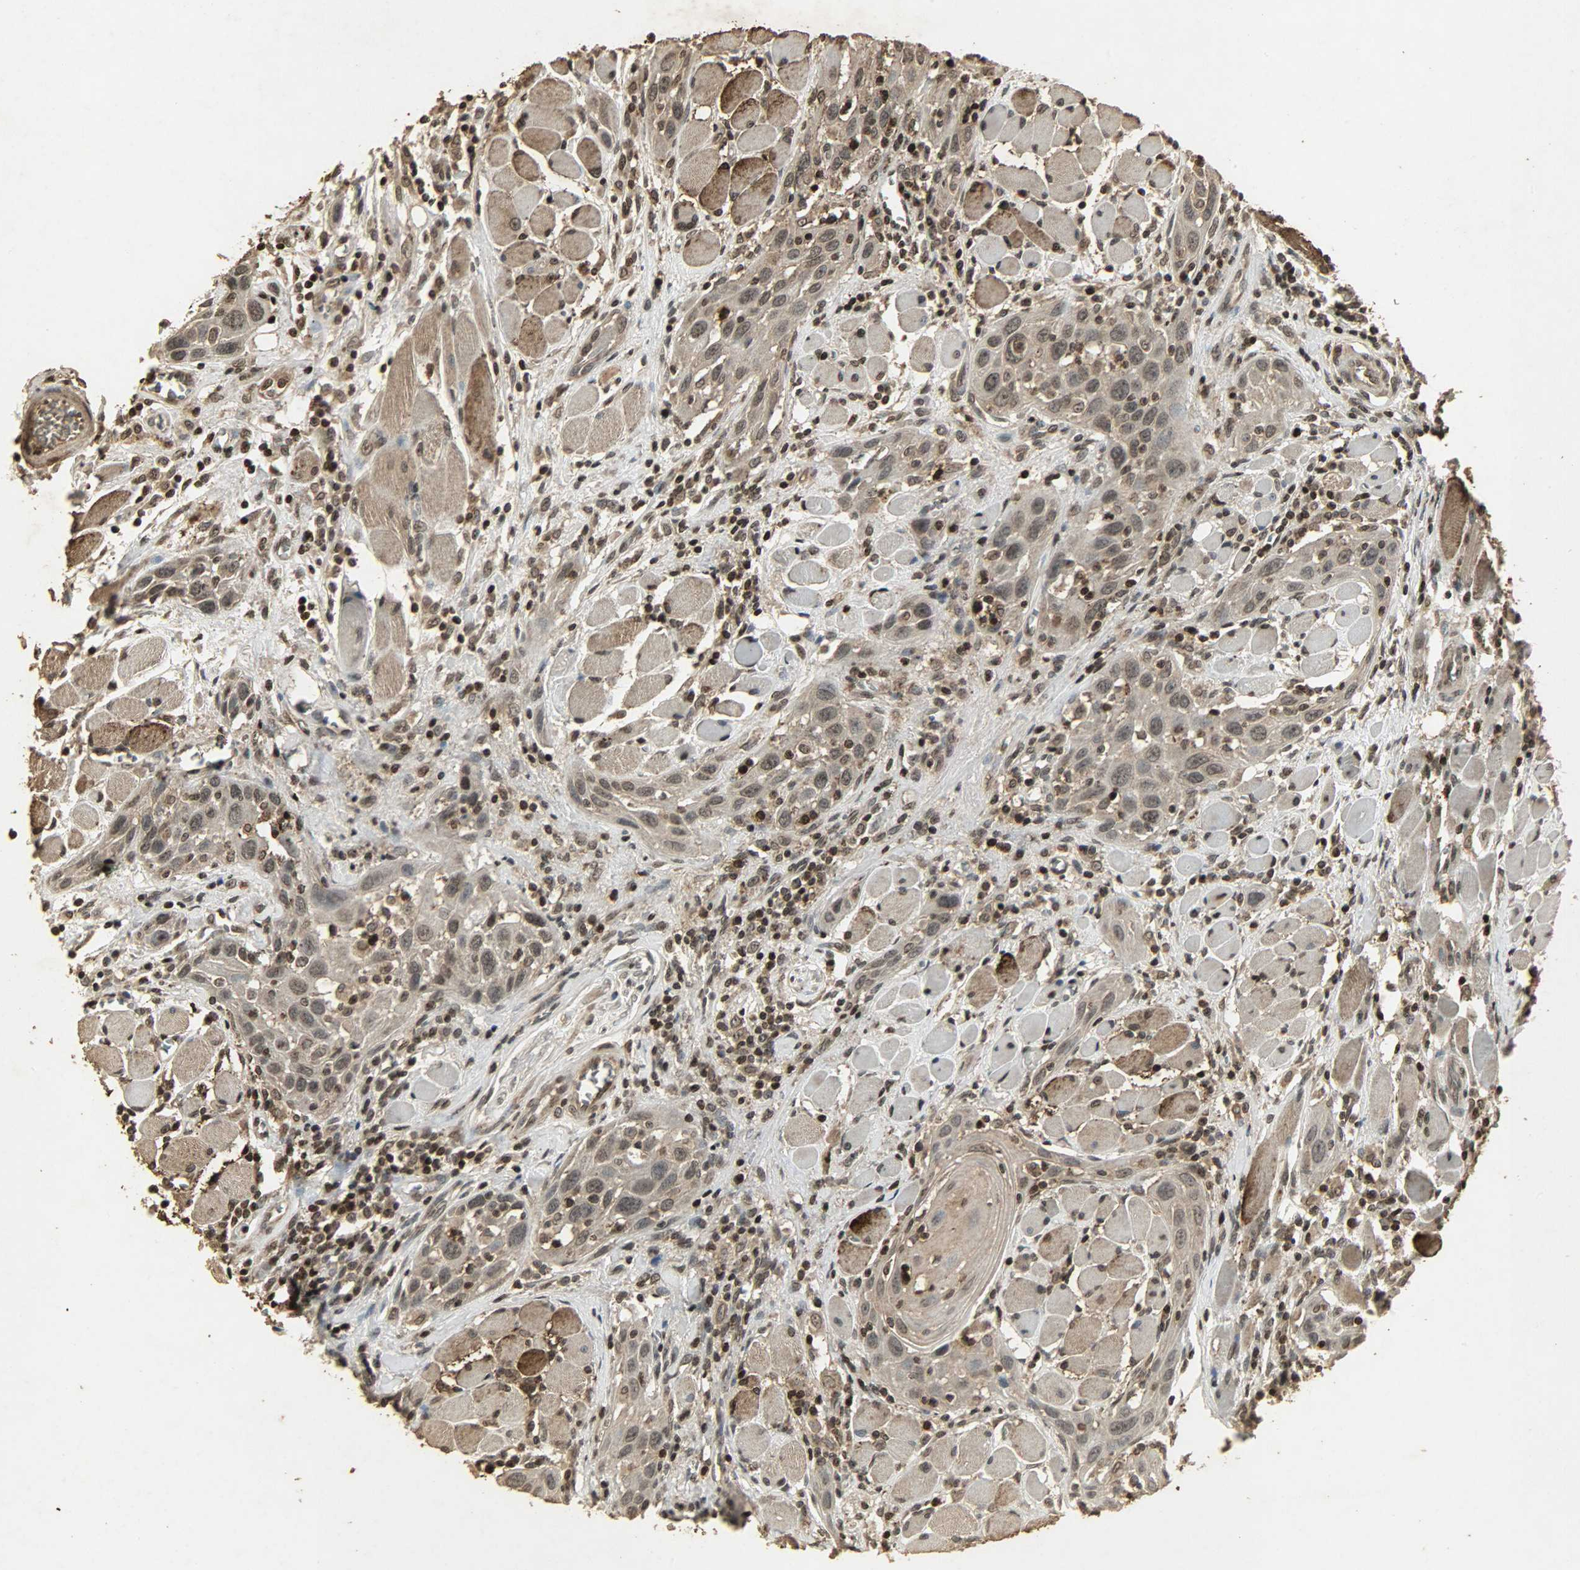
{"staining": {"intensity": "weak", "quantity": ">75%", "location": "cytoplasmic/membranous,nuclear"}, "tissue": "head and neck cancer", "cell_type": "Tumor cells", "image_type": "cancer", "snomed": [{"axis": "morphology", "description": "Squamous cell carcinoma, NOS"}, {"axis": "topography", "description": "Oral tissue"}, {"axis": "topography", "description": "Head-Neck"}], "caption": "DAB immunohistochemical staining of human head and neck cancer displays weak cytoplasmic/membranous and nuclear protein positivity in approximately >75% of tumor cells.", "gene": "PPP3R1", "patient": {"sex": "female", "age": 50}}